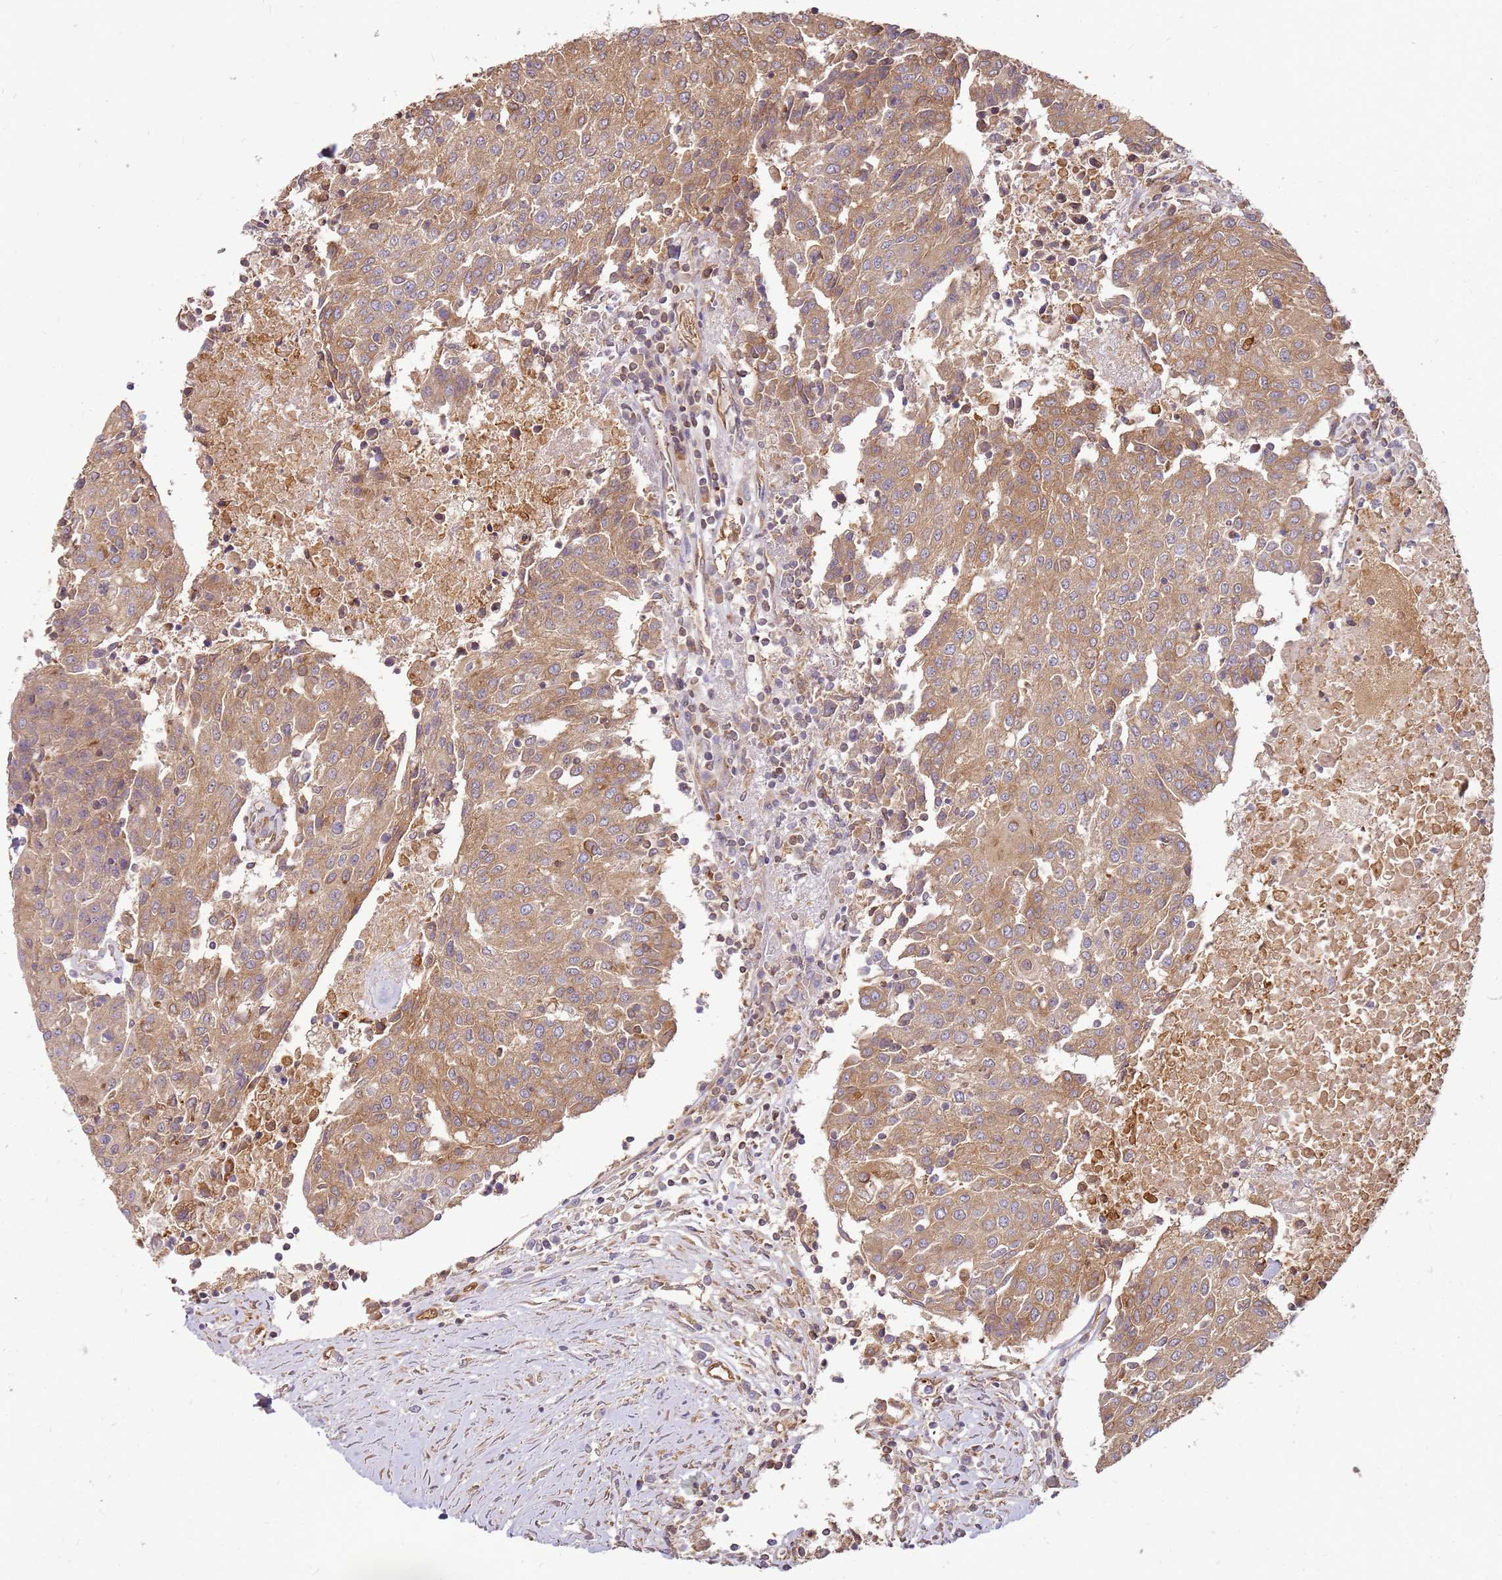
{"staining": {"intensity": "moderate", "quantity": ">75%", "location": "cytoplasmic/membranous"}, "tissue": "urothelial cancer", "cell_type": "Tumor cells", "image_type": "cancer", "snomed": [{"axis": "morphology", "description": "Urothelial carcinoma, High grade"}, {"axis": "topography", "description": "Urinary bladder"}], "caption": "Immunohistochemical staining of human urothelial carcinoma (high-grade) displays medium levels of moderate cytoplasmic/membranous protein expression in approximately >75% of tumor cells. The protein of interest is stained brown, and the nuclei are stained in blue (DAB IHC with brightfield microscopy, high magnification).", "gene": "NUDT14", "patient": {"sex": "female", "age": 85}}